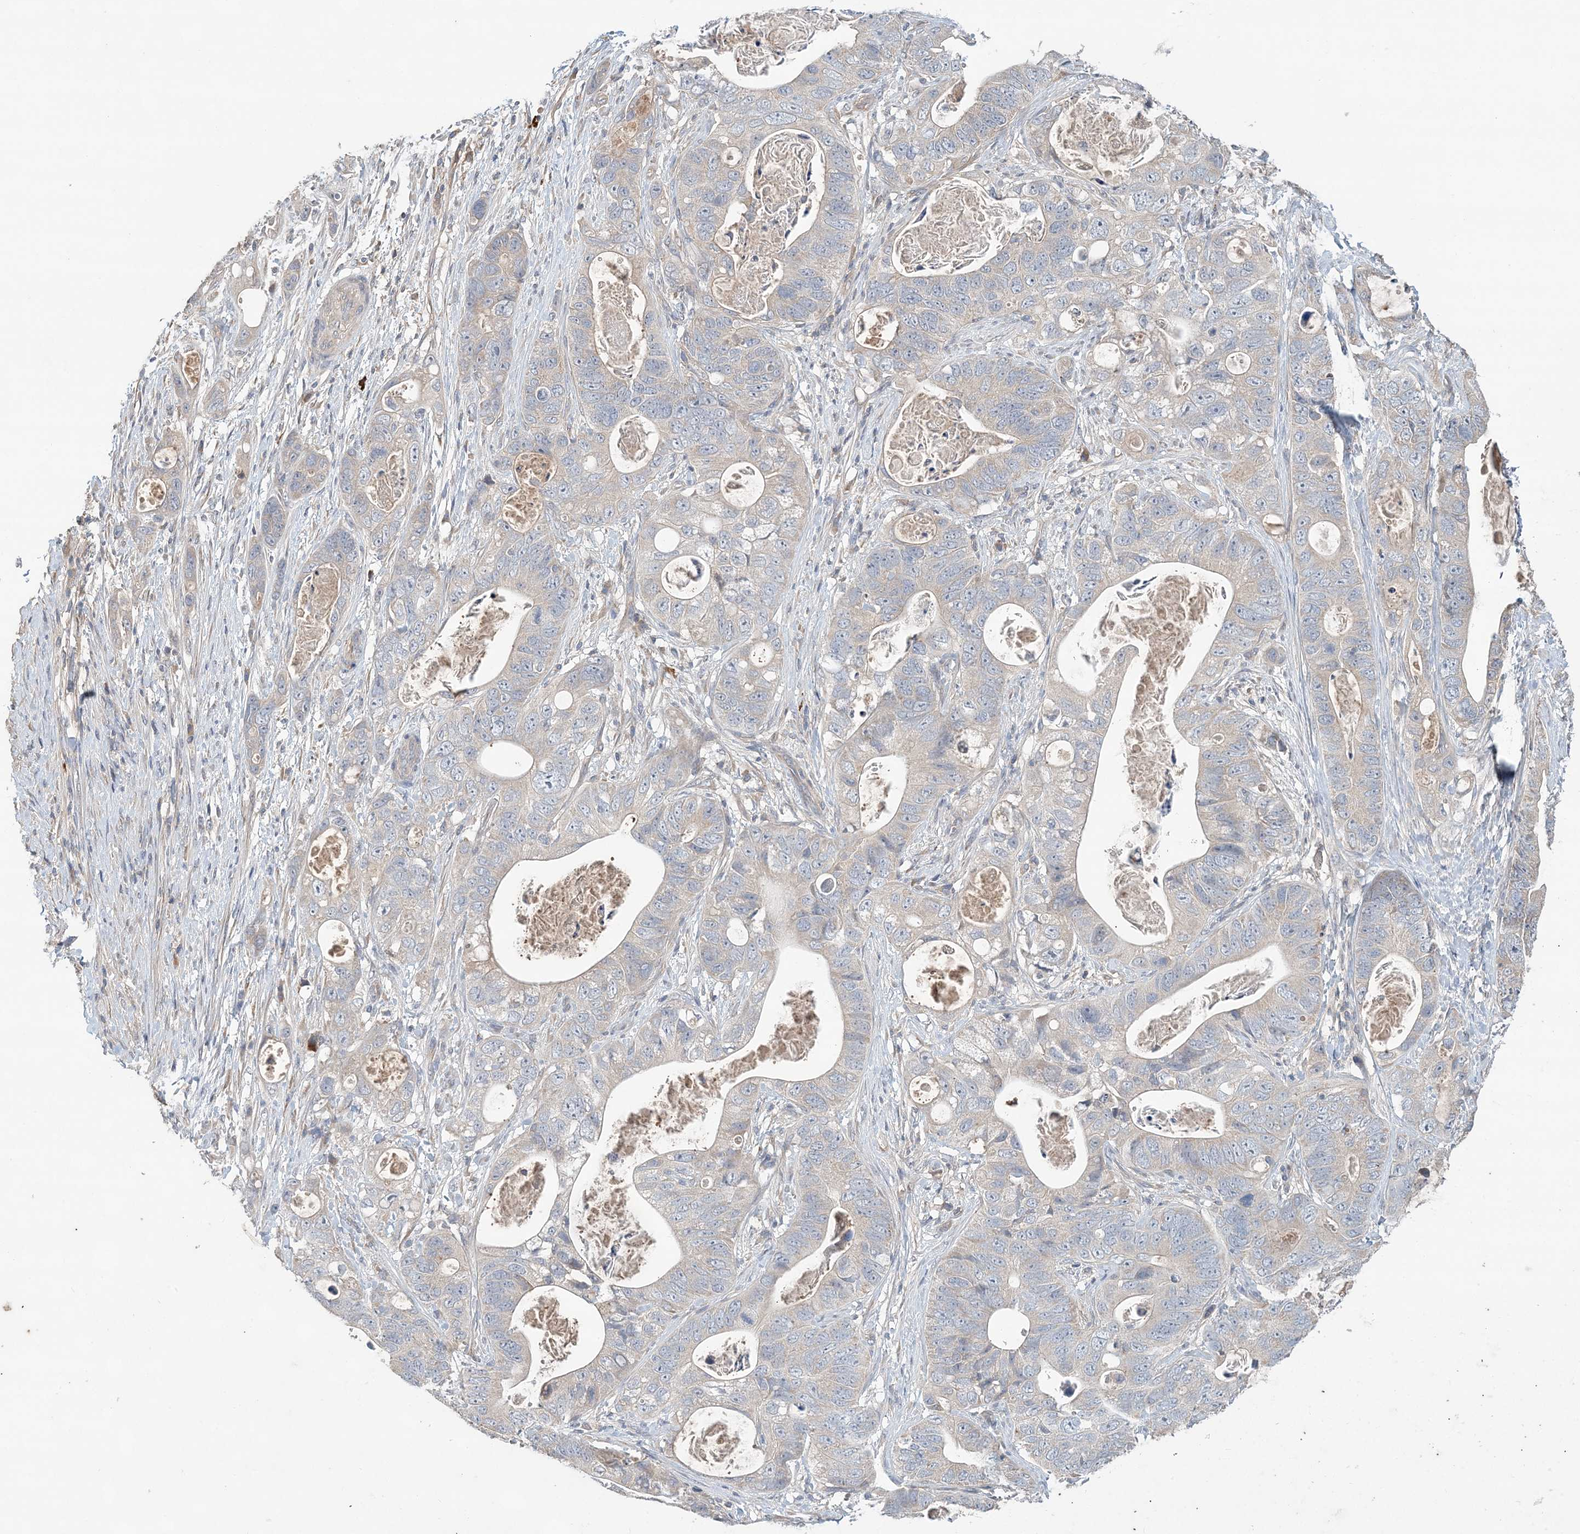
{"staining": {"intensity": "negative", "quantity": "none", "location": "none"}, "tissue": "stomach cancer", "cell_type": "Tumor cells", "image_type": "cancer", "snomed": [{"axis": "morphology", "description": "Adenocarcinoma, NOS"}, {"axis": "topography", "description": "Stomach"}], "caption": "Immunohistochemical staining of stomach cancer shows no significant expression in tumor cells.", "gene": "SYCP3", "patient": {"sex": "female", "age": 89}}